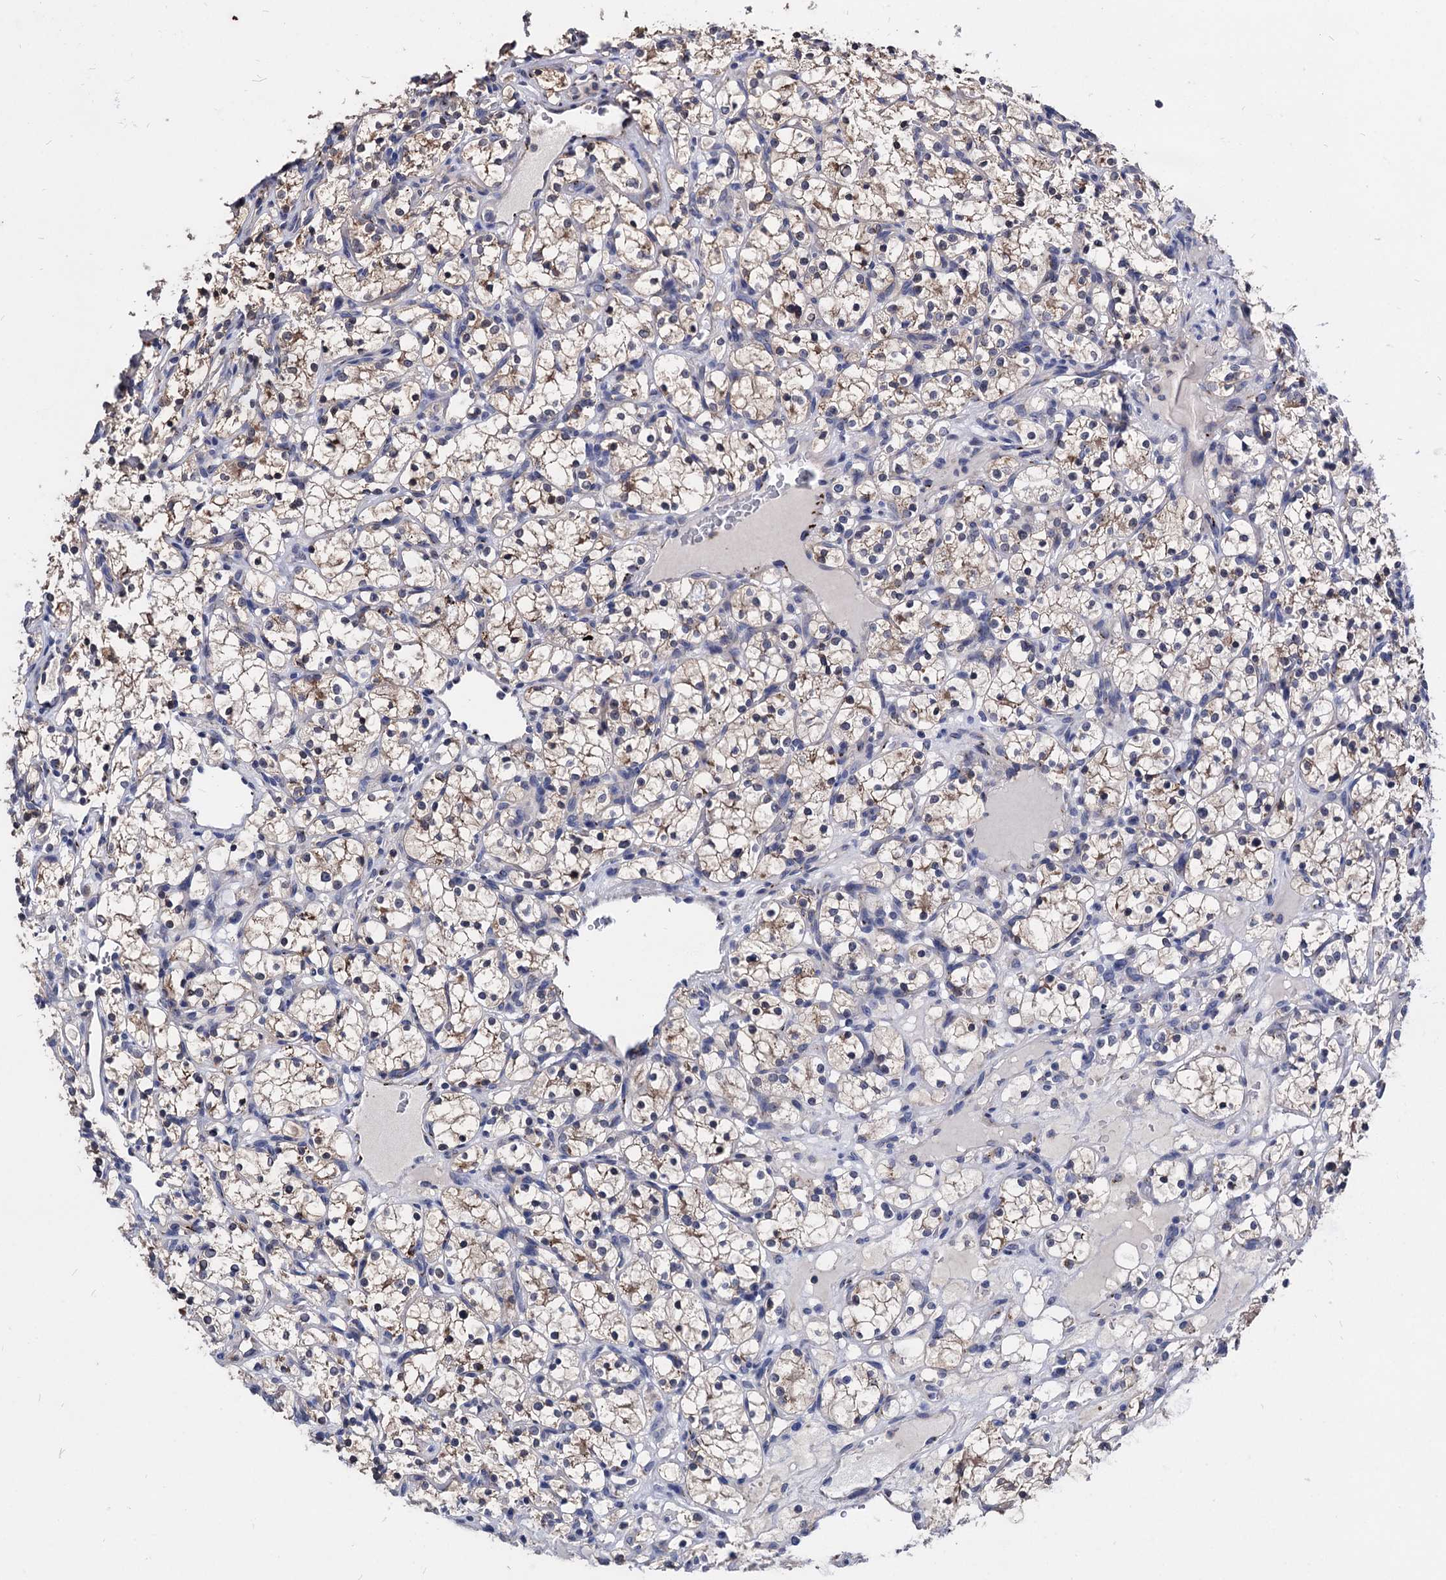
{"staining": {"intensity": "weak", "quantity": "25%-75%", "location": "cytoplasmic/membranous"}, "tissue": "renal cancer", "cell_type": "Tumor cells", "image_type": "cancer", "snomed": [{"axis": "morphology", "description": "Adenocarcinoma, NOS"}, {"axis": "topography", "description": "Kidney"}], "caption": "Renal adenocarcinoma stained with a protein marker reveals weak staining in tumor cells.", "gene": "ESD", "patient": {"sex": "female", "age": 69}}